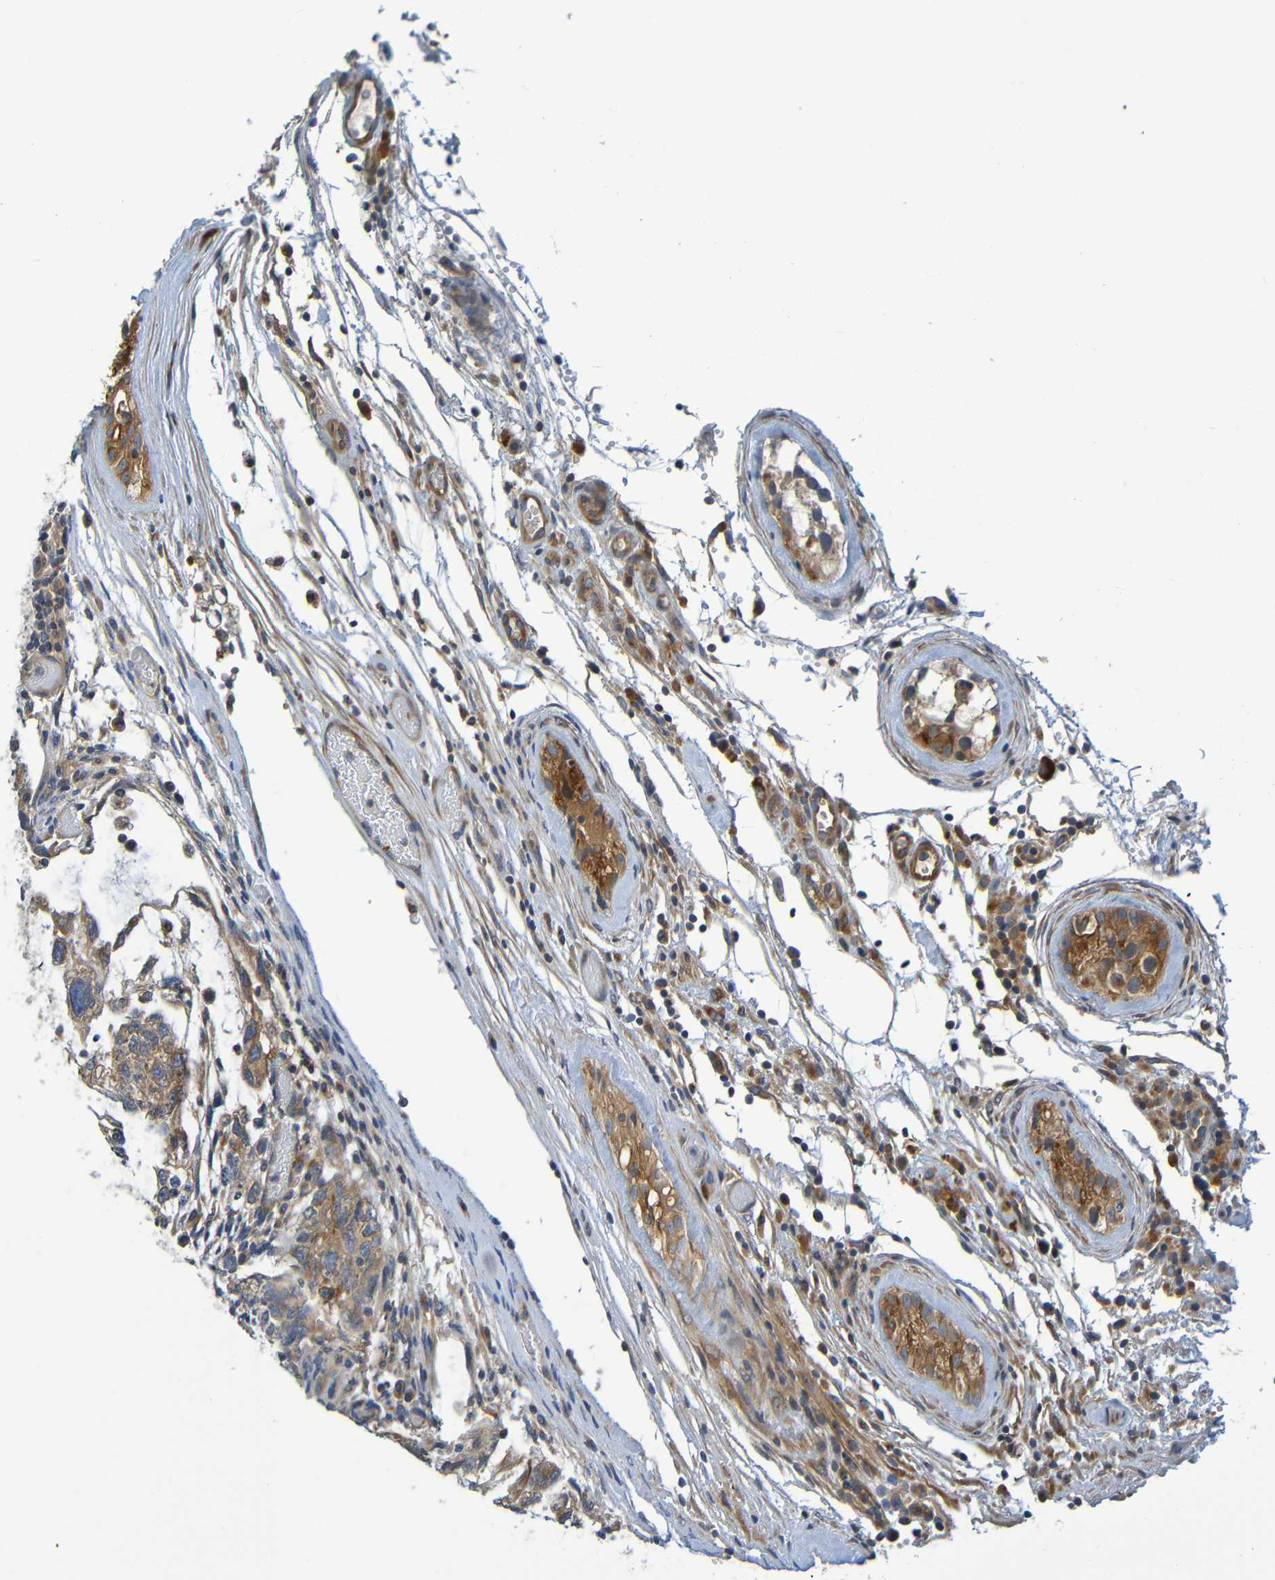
{"staining": {"intensity": "moderate", "quantity": ">75%", "location": "cytoplasmic/membranous"}, "tissue": "testis cancer", "cell_type": "Tumor cells", "image_type": "cancer", "snomed": [{"axis": "morphology", "description": "Normal tissue, NOS"}, {"axis": "morphology", "description": "Carcinoma, Embryonal, NOS"}, {"axis": "topography", "description": "Testis"}], "caption": "Human testis cancer stained with a protein marker displays moderate staining in tumor cells.", "gene": "CYP4F2", "patient": {"sex": "male", "age": 36}}